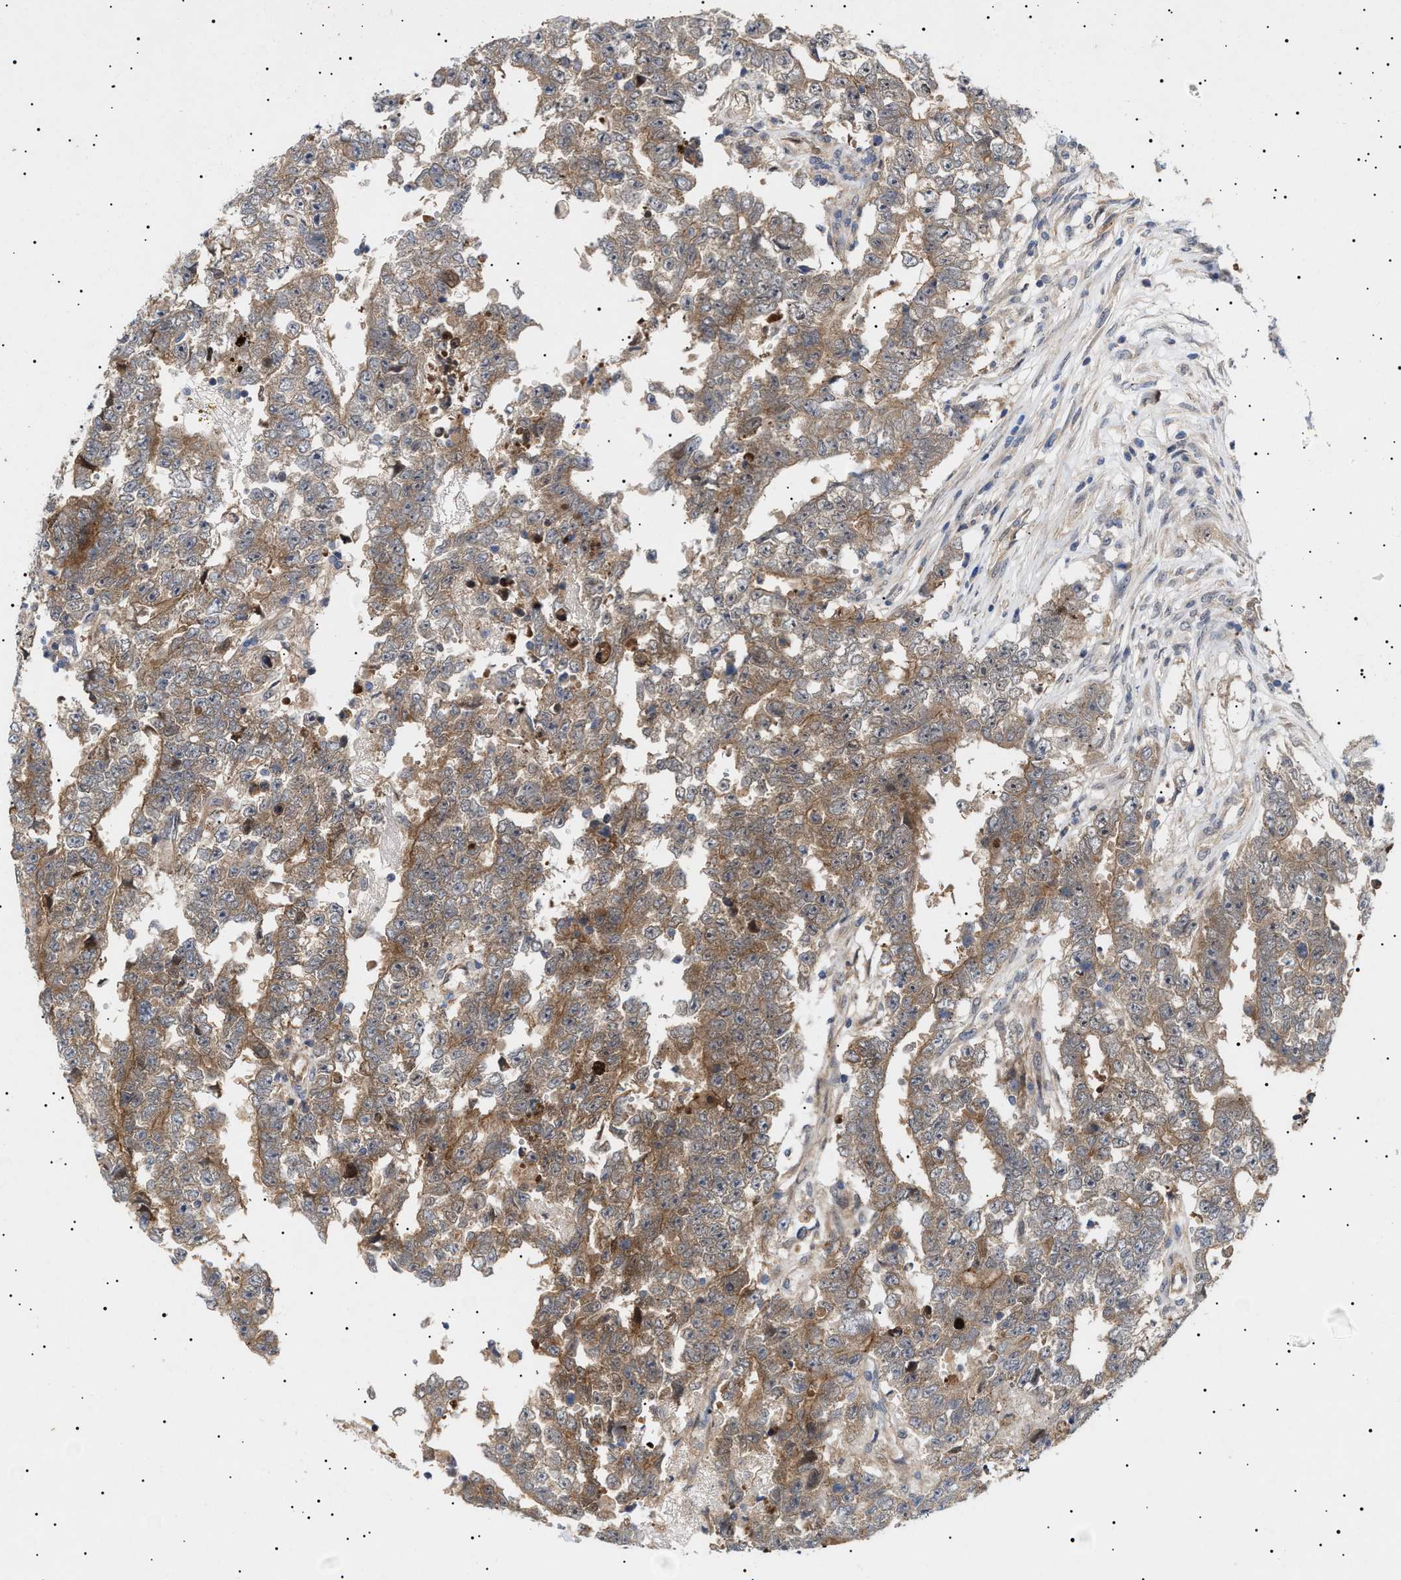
{"staining": {"intensity": "moderate", "quantity": ">75%", "location": "cytoplasmic/membranous"}, "tissue": "testis cancer", "cell_type": "Tumor cells", "image_type": "cancer", "snomed": [{"axis": "morphology", "description": "Carcinoma, Embryonal, NOS"}, {"axis": "topography", "description": "Testis"}], "caption": "Testis embryonal carcinoma stained with a protein marker shows moderate staining in tumor cells.", "gene": "NPLOC4", "patient": {"sex": "male", "age": 25}}